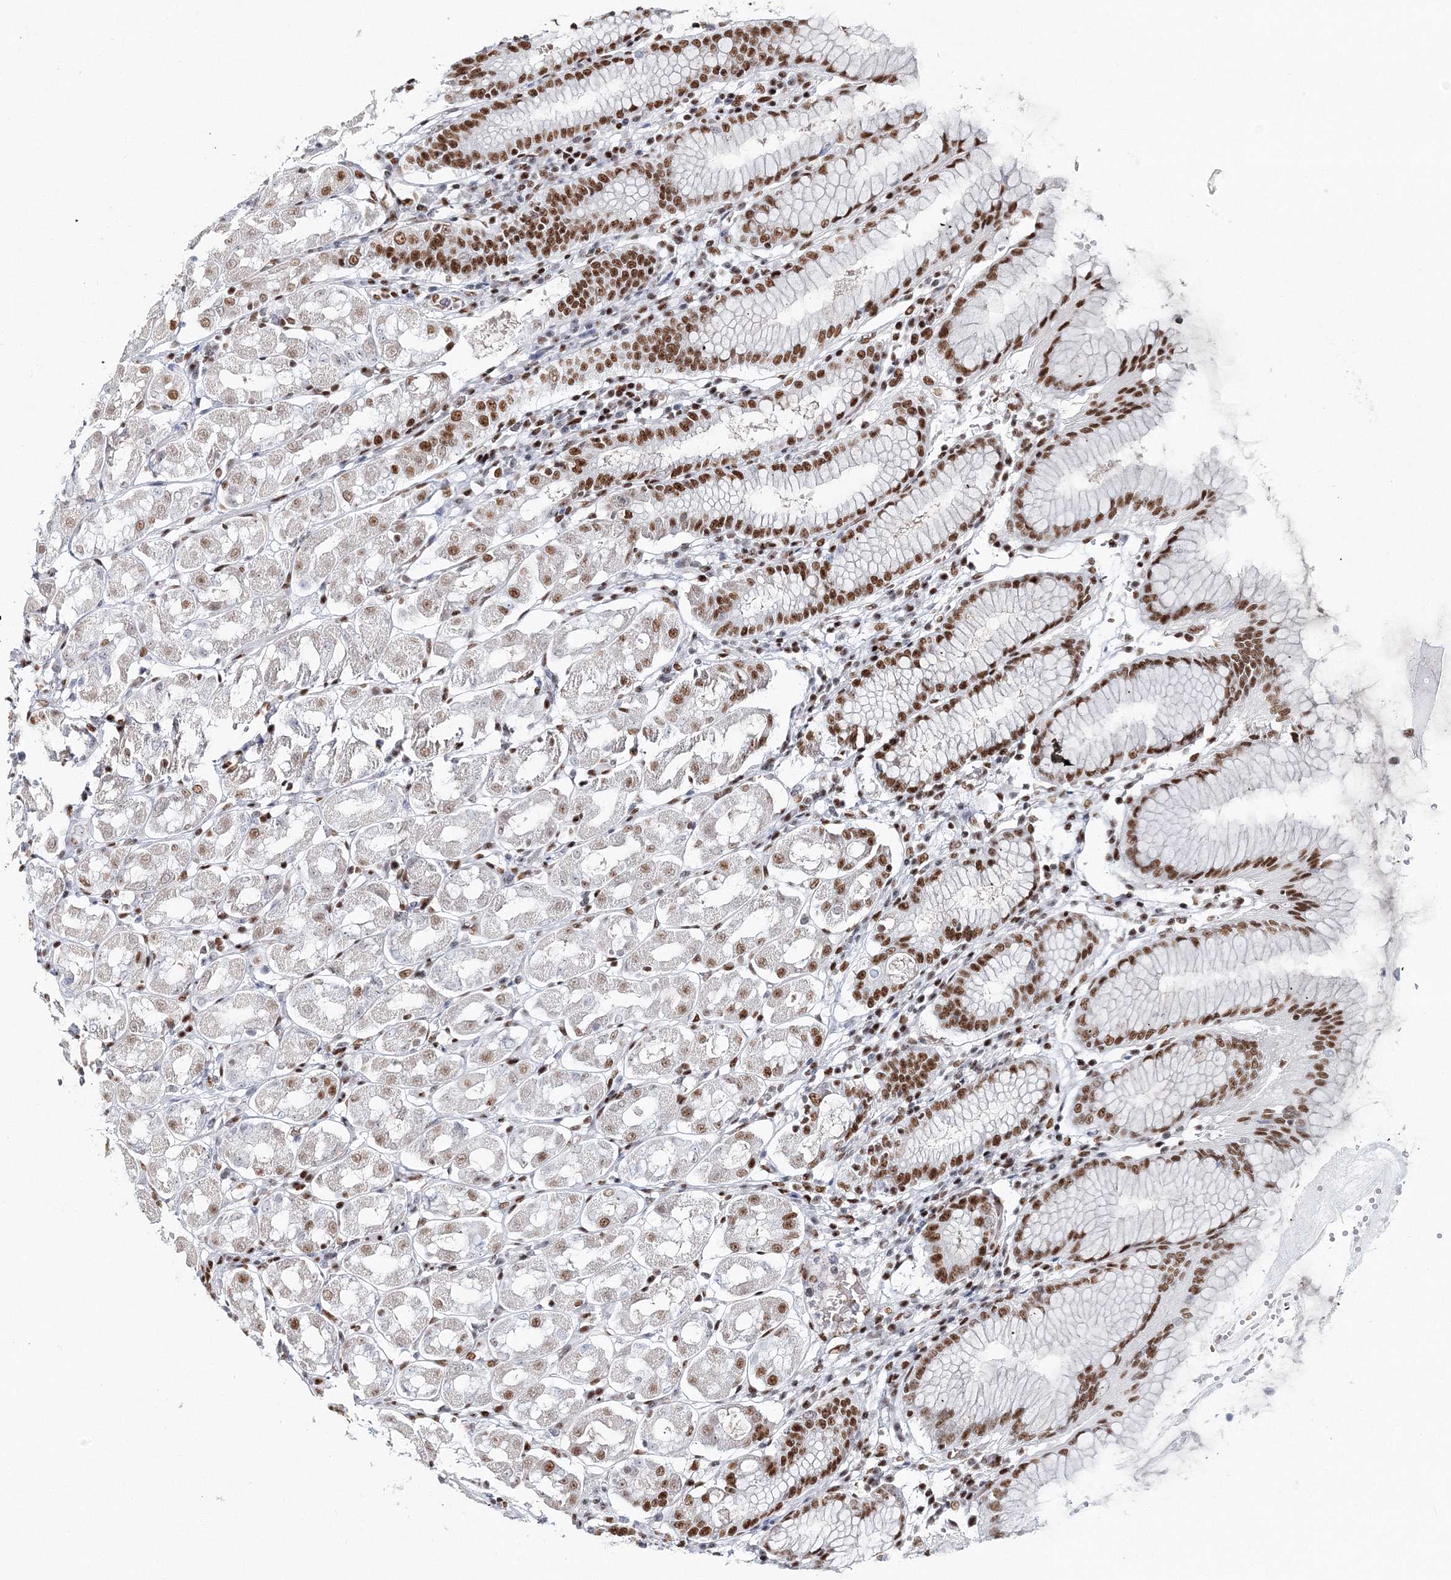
{"staining": {"intensity": "strong", "quantity": "<25%", "location": "nuclear"}, "tissue": "stomach", "cell_type": "Glandular cells", "image_type": "normal", "snomed": [{"axis": "morphology", "description": "Normal tissue, NOS"}, {"axis": "topography", "description": "Stomach"}, {"axis": "topography", "description": "Stomach, lower"}], "caption": "This image reveals IHC staining of benign stomach, with medium strong nuclear positivity in about <25% of glandular cells.", "gene": "ENSG00000290315", "patient": {"sex": "female", "age": 56}}